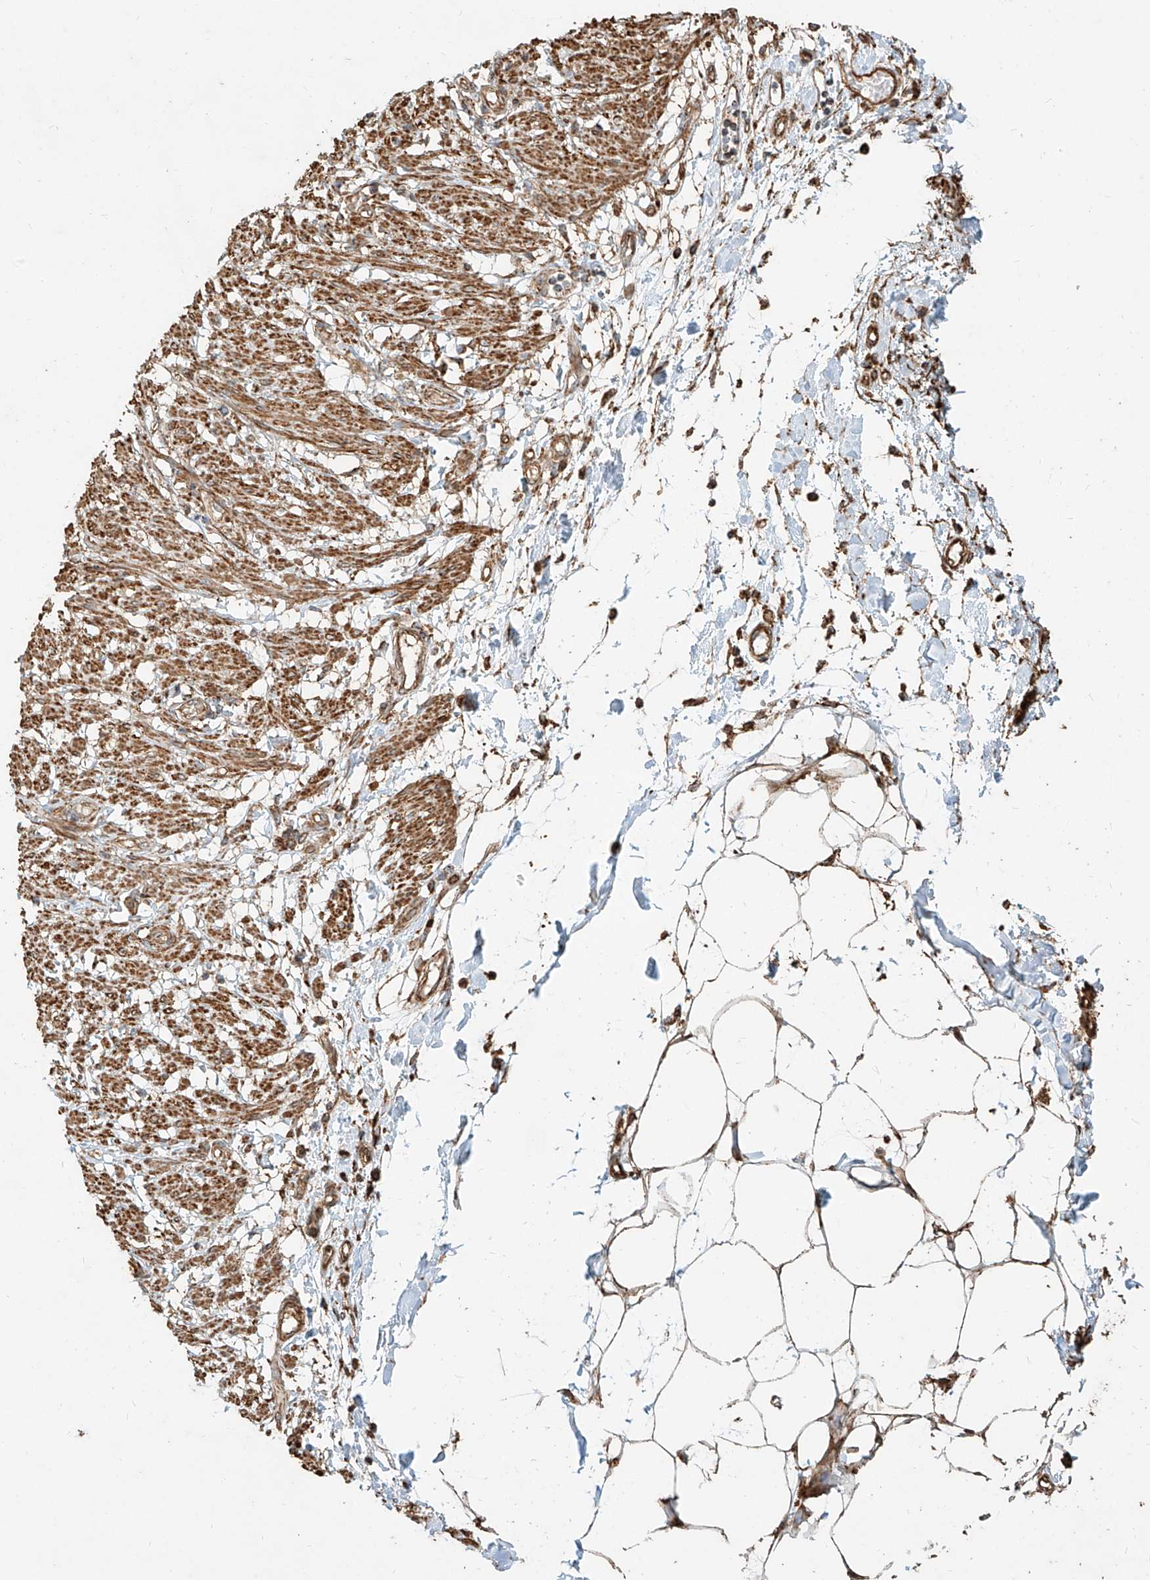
{"staining": {"intensity": "strong", "quantity": ">75%", "location": "cytoplasmic/membranous"}, "tissue": "smooth muscle", "cell_type": "Smooth muscle cells", "image_type": "normal", "snomed": [{"axis": "morphology", "description": "Normal tissue, NOS"}, {"axis": "morphology", "description": "Adenocarcinoma, NOS"}, {"axis": "topography", "description": "Smooth muscle"}, {"axis": "topography", "description": "Colon"}], "caption": "A high-resolution histopathology image shows IHC staining of benign smooth muscle, which exhibits strong cytoplasmic/membranous staining in approximately >75% of smooth muscle cells. (brown staining indicates protein expression, while blue staining denotes nuclei).", "gene": "MTX2", "patient": {"sex": "male", "age": 14}}